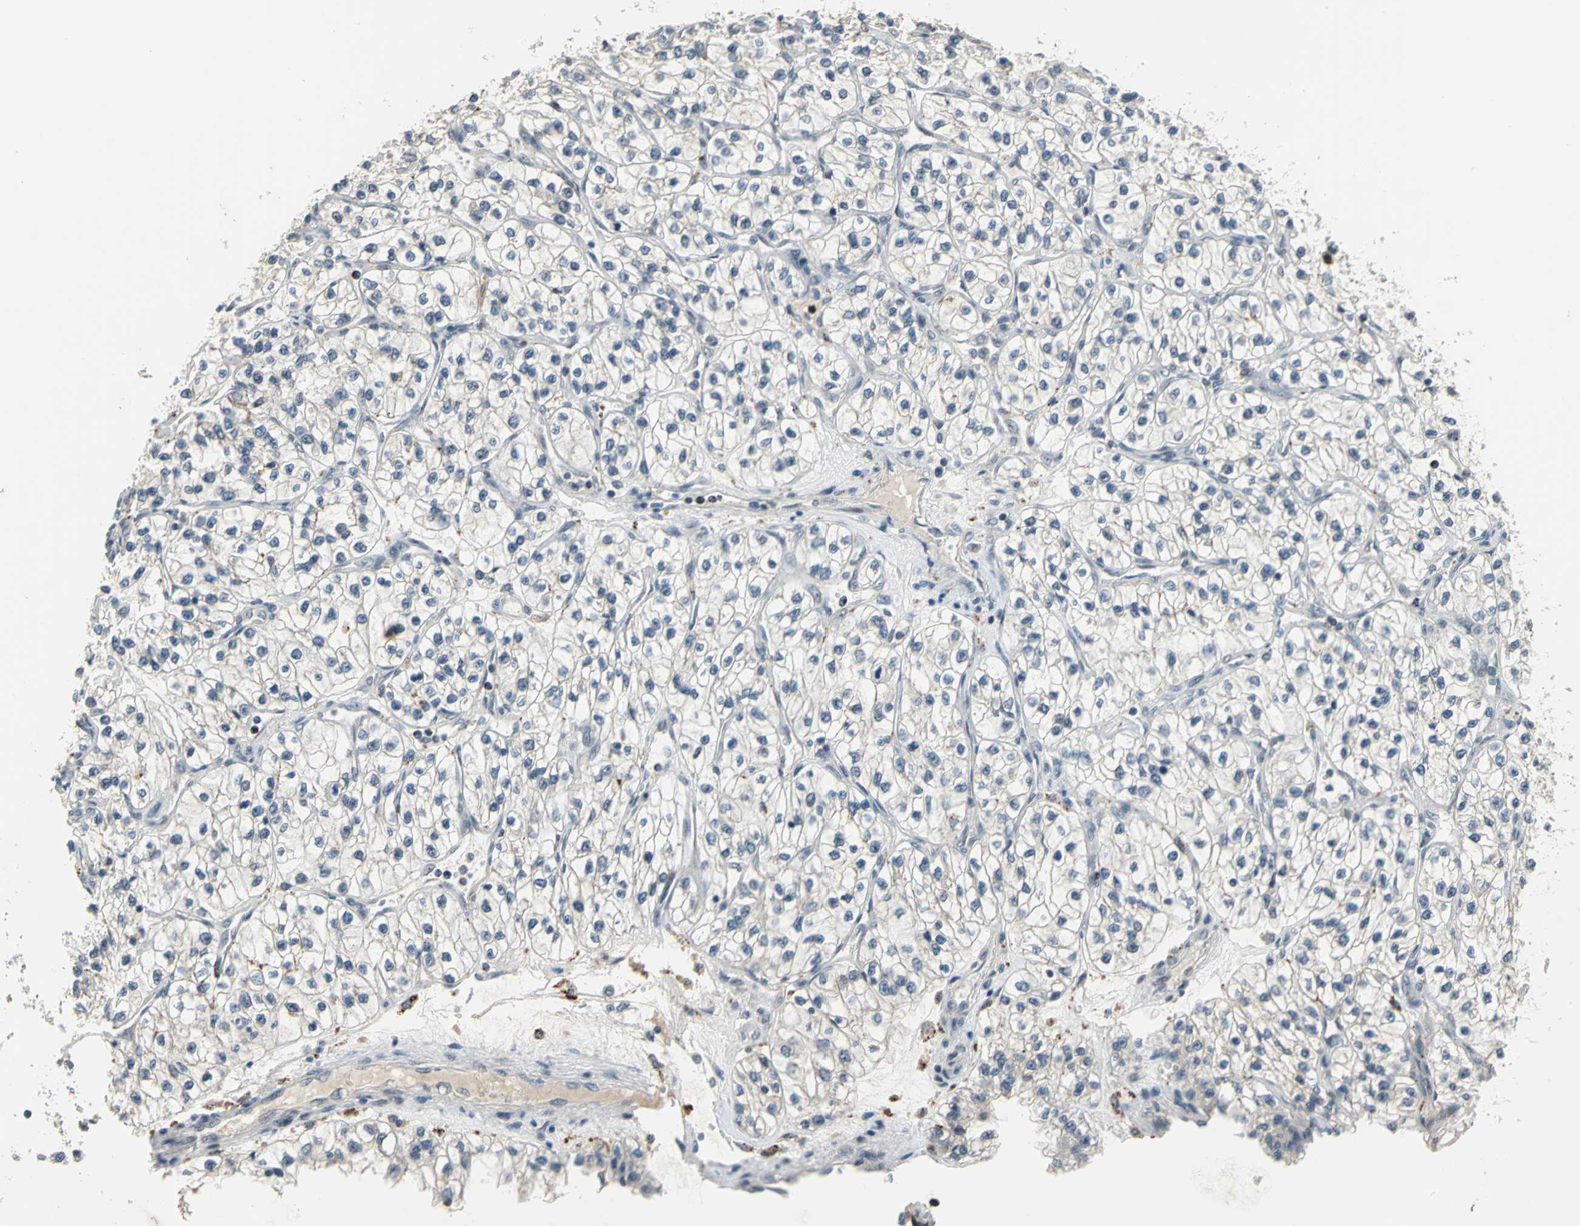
{"staining": {"intensity": "negative", "quantity": "none", "location": "none"}, "tissue": "renal cancer", "cell_type": "Tumor cells", "image_type": "cancer", "snomed": [{"axis": "morphology", "description": "Adenocarcinoma, NOS"}, {"axis": "topography", "description": "Kidney"}], "caption": "Immunohistochemical staining of human renal adenocarcinoma demonstrates no significant expression in tumor cells.", "gene": "ELF2", "patient": {"sex": "female", "age": 57}}